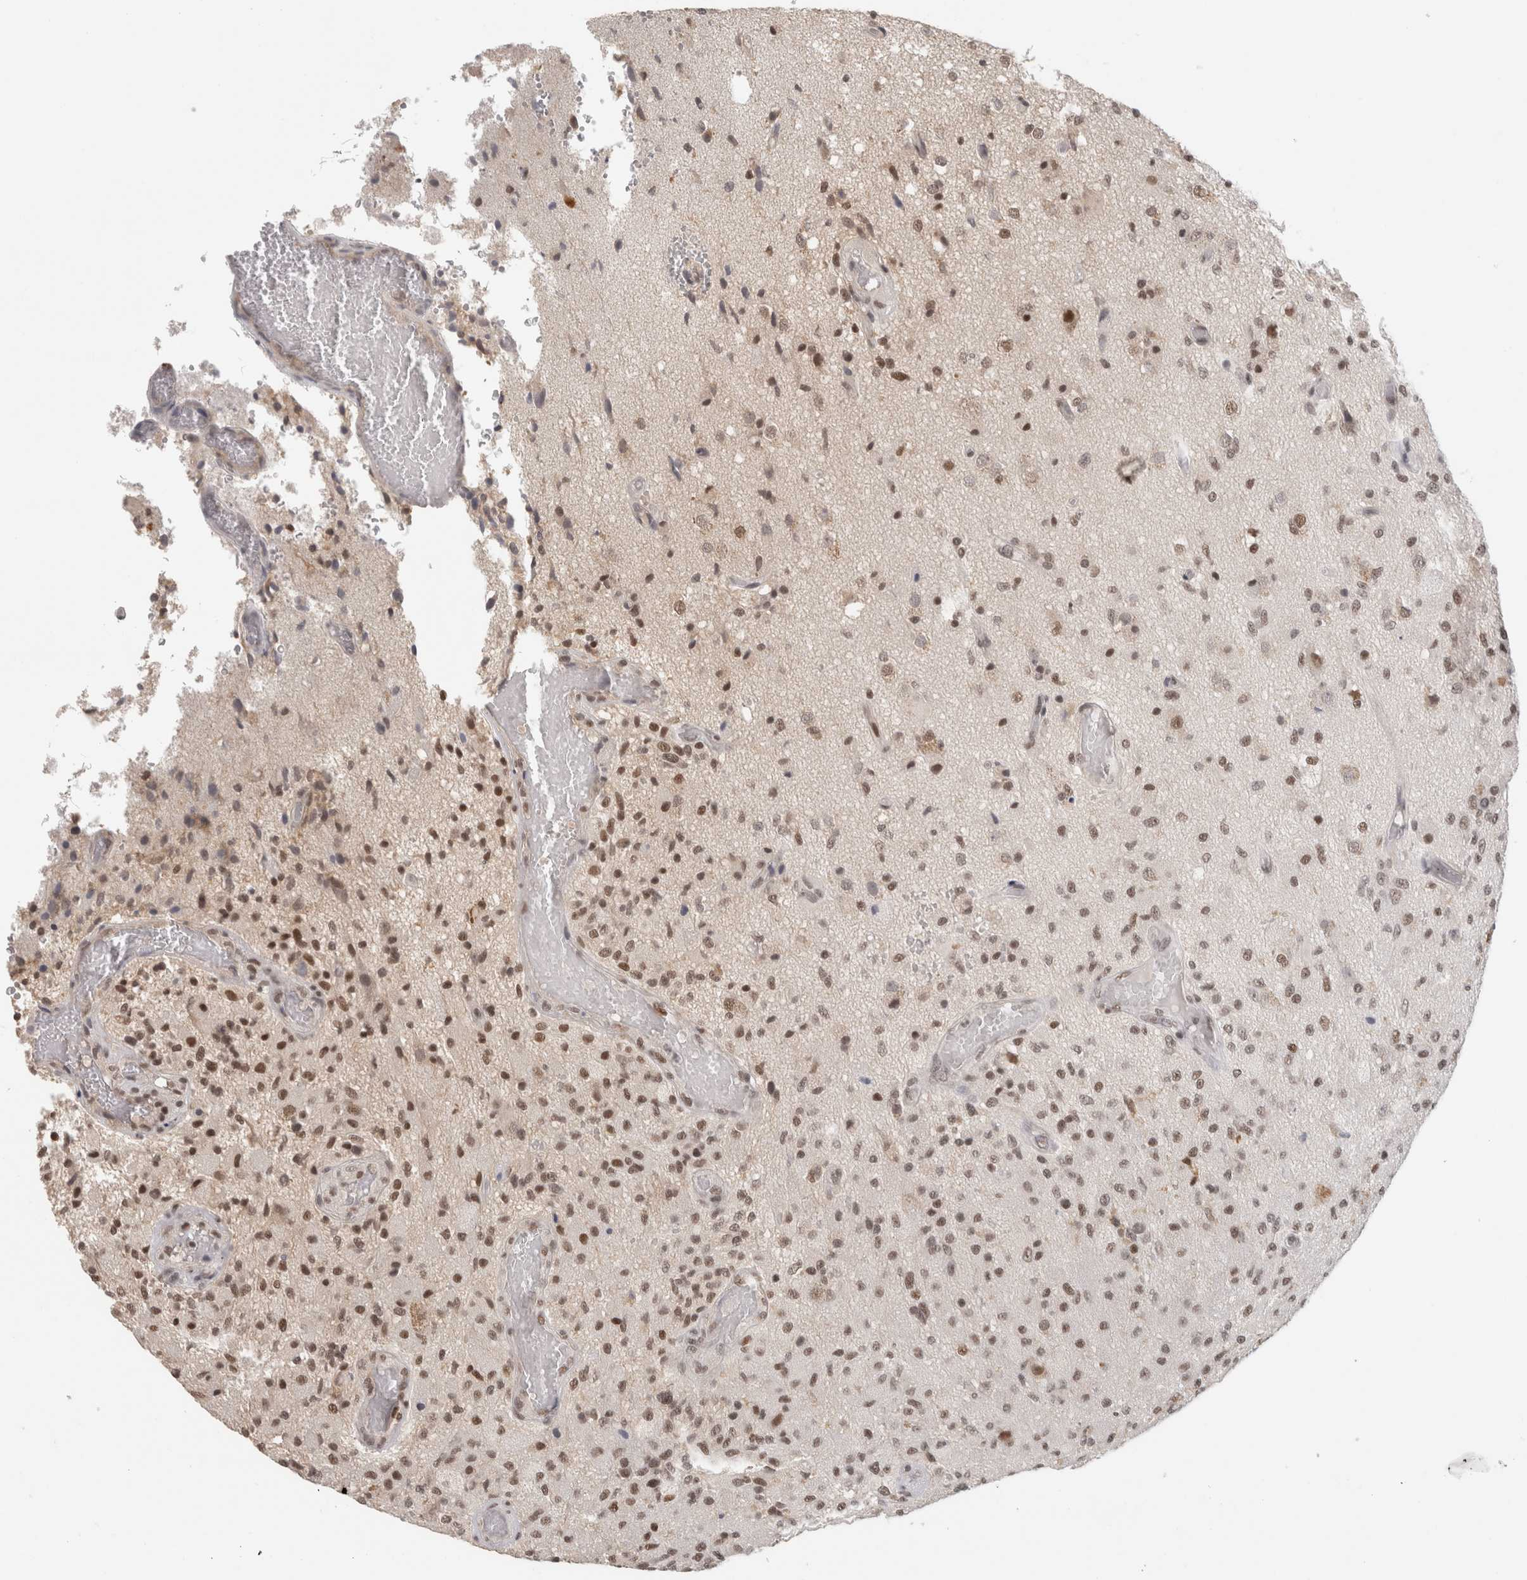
{"staining": {"intensity": "moderate", "quantity": "25%-75%", "location": "nuclear"}, "tissue": "glioma", "cell_type": "Tumor cells", "image_type": "cancer", "snomed": [{"axis": "morphology", "description": "Normal tissue, NOS"}, {"axis": "morphology", "description": "Glioma, malignant, High grade"}, {"axis": "topography", "description": "Cerebral cortex"}], "caption": "The photomicrograph reveals staining of malignant glioma (high-grade), revealing moderate nuclear protein staining (brown color) within tumor cells. (DAB (3,3'-diaminobenzidine) IHC, brown staining for protein, blue staining for nuclei).", "gene": "ZNF830", "patient": {"sex": "male", "age": 77}}